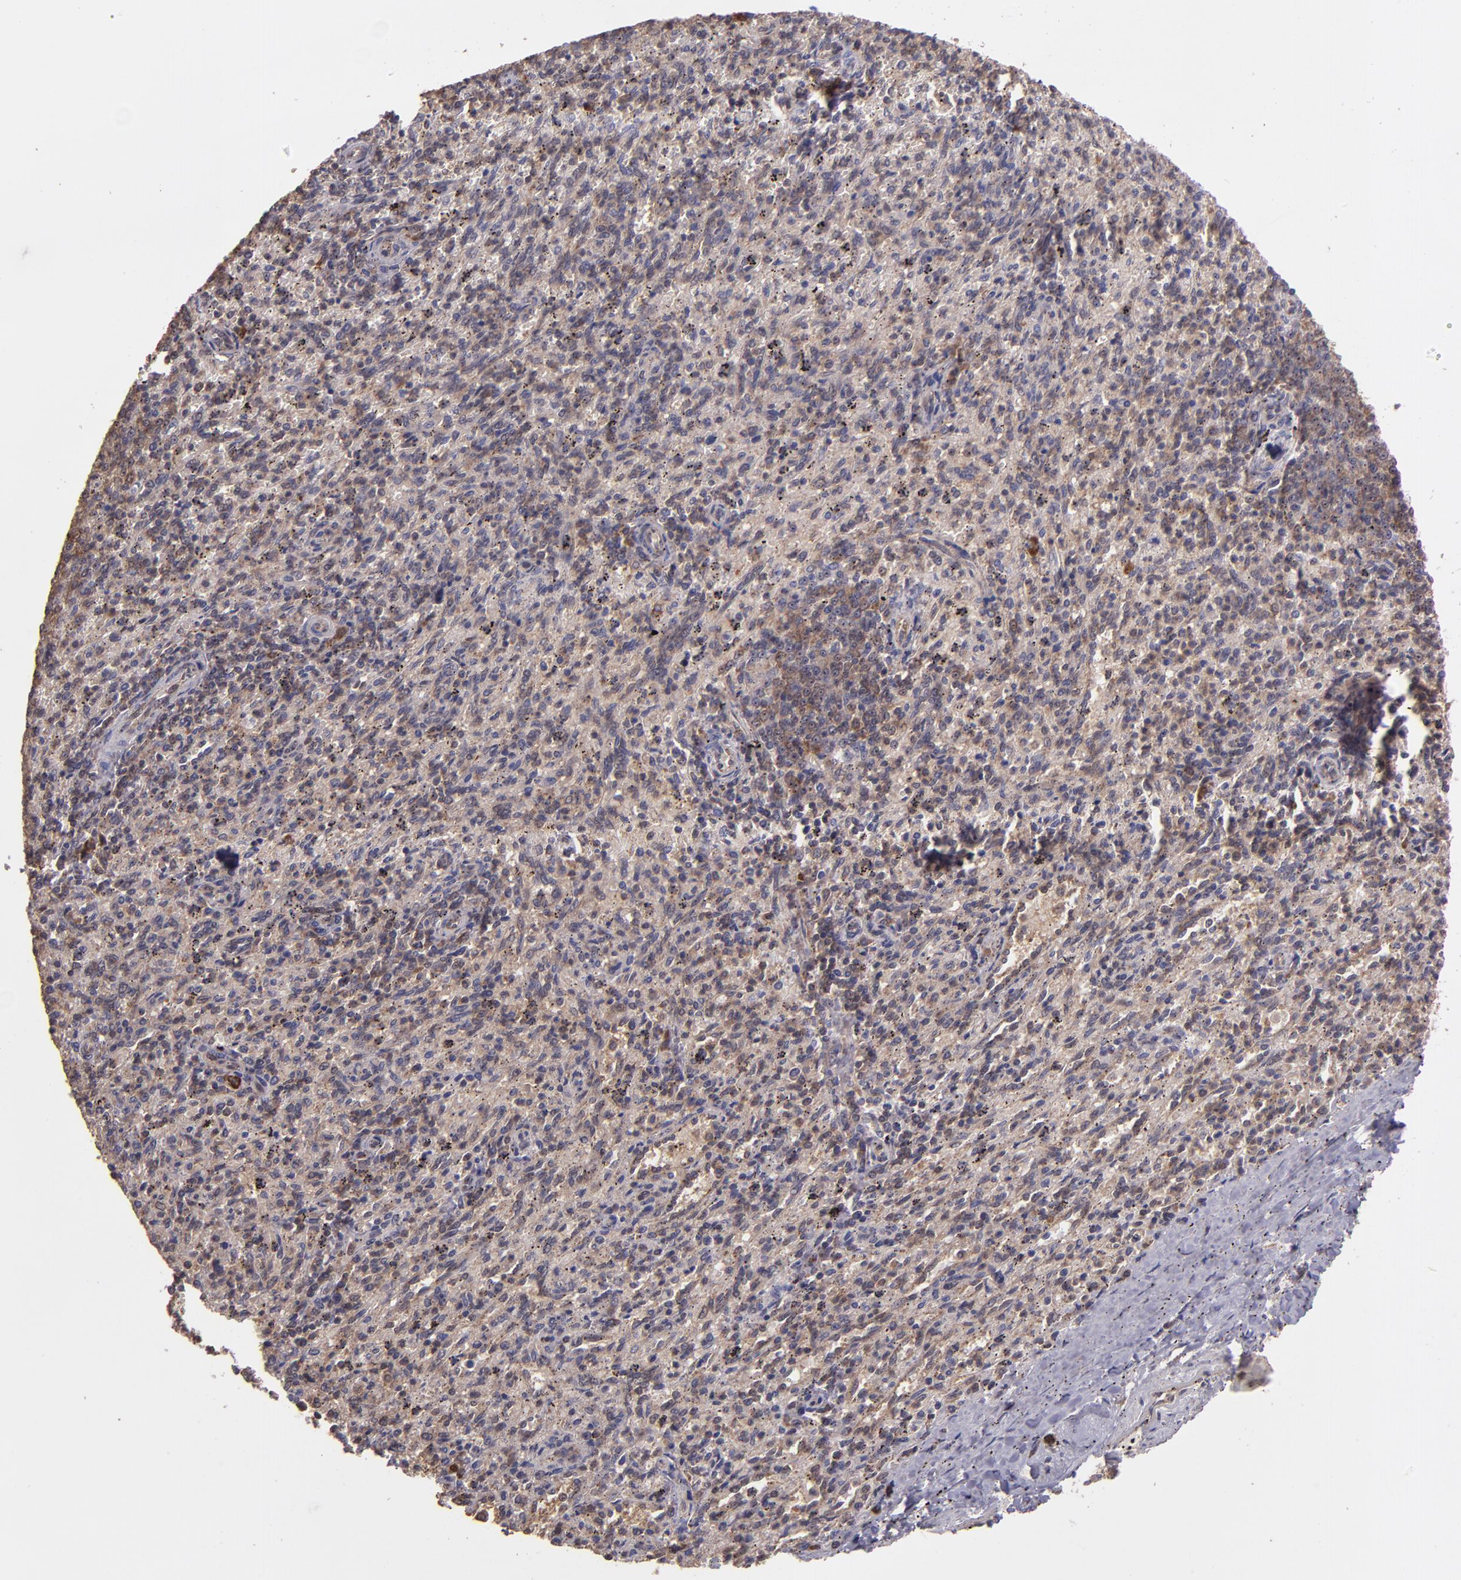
{"staining": {"intensity": "moderate", "quantity": "25%-75%", "location": "cytoplasmic/membranous"}, "tissue": "spleen", "cell_type": "Cells in red pulp", "image_type": "normal", "snomed": [{"axis": "morphology", "description": "Normal tissue, NOS"}, {"axis": "topography", "description": "Spleen"}], "caption": "IHC of benign spleen displays medium levels of moderate cytoplasmic/membranous staining in about 25%-75% of cells in red pulp.", "gene": "USP51", "patient": {"sex": "female", "age": 10}}